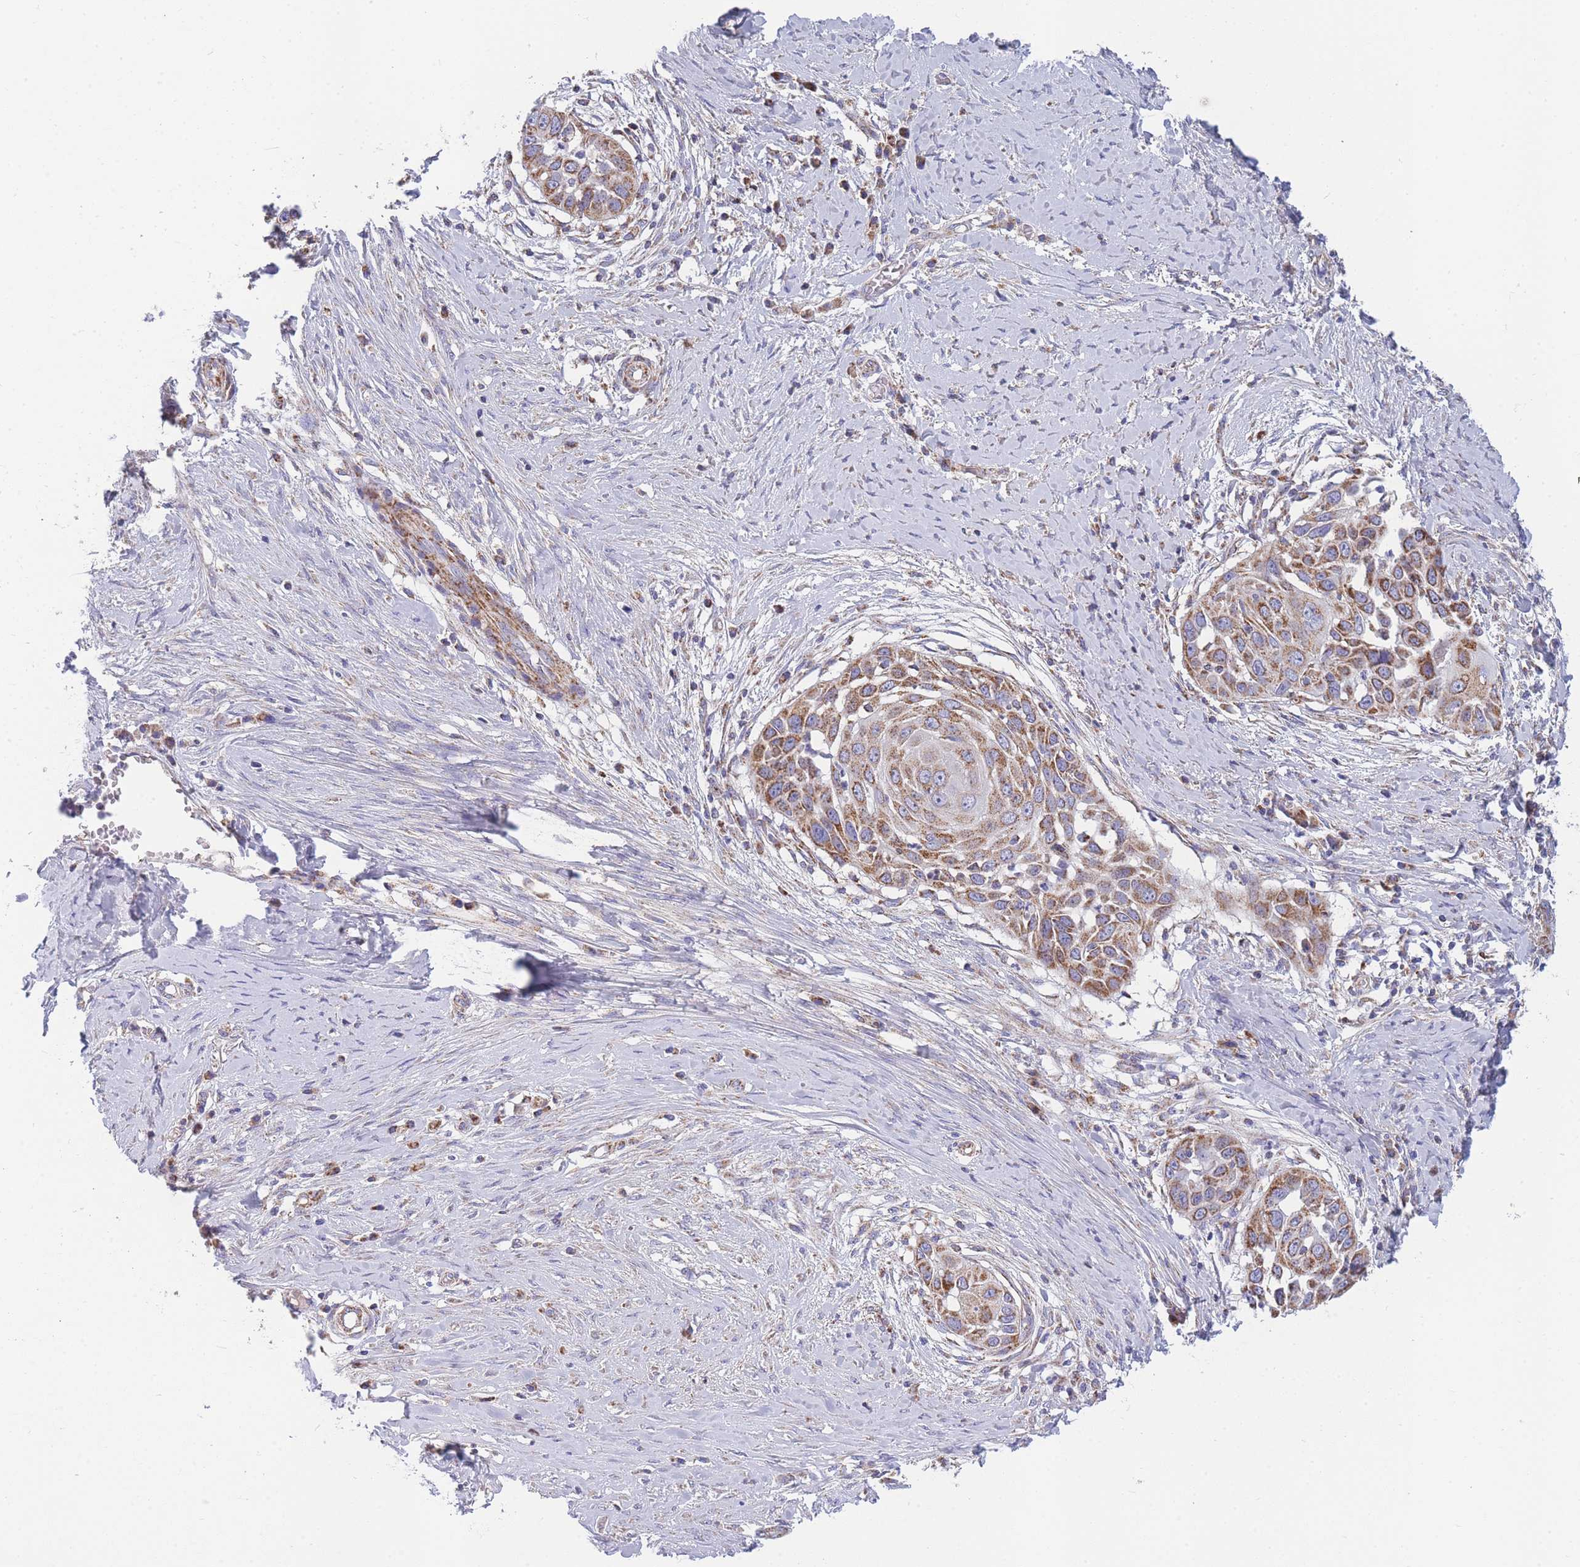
{"staining": {"intensity": "moderate", "quantity": ">75%", "location": "cytoplasmic/membranous"}, "tissue": "skin cancer", "cell_type": "Tumor cells", "image_type": "cancer", "snomed": [{"axis": "morphology", "description": "Squamous cell carcinoma, NOS"}, {"axis": "topography", "description": "Skin"}], "caption": "Immunohistochemistry (IHC) (DAB) staining of human skin cancer displays moderate cytoplasmic/membranous protein staining in about >75% of tumor cells.", "gene": "MRPS11", "patient": {"sex": "female", "age": 44}}